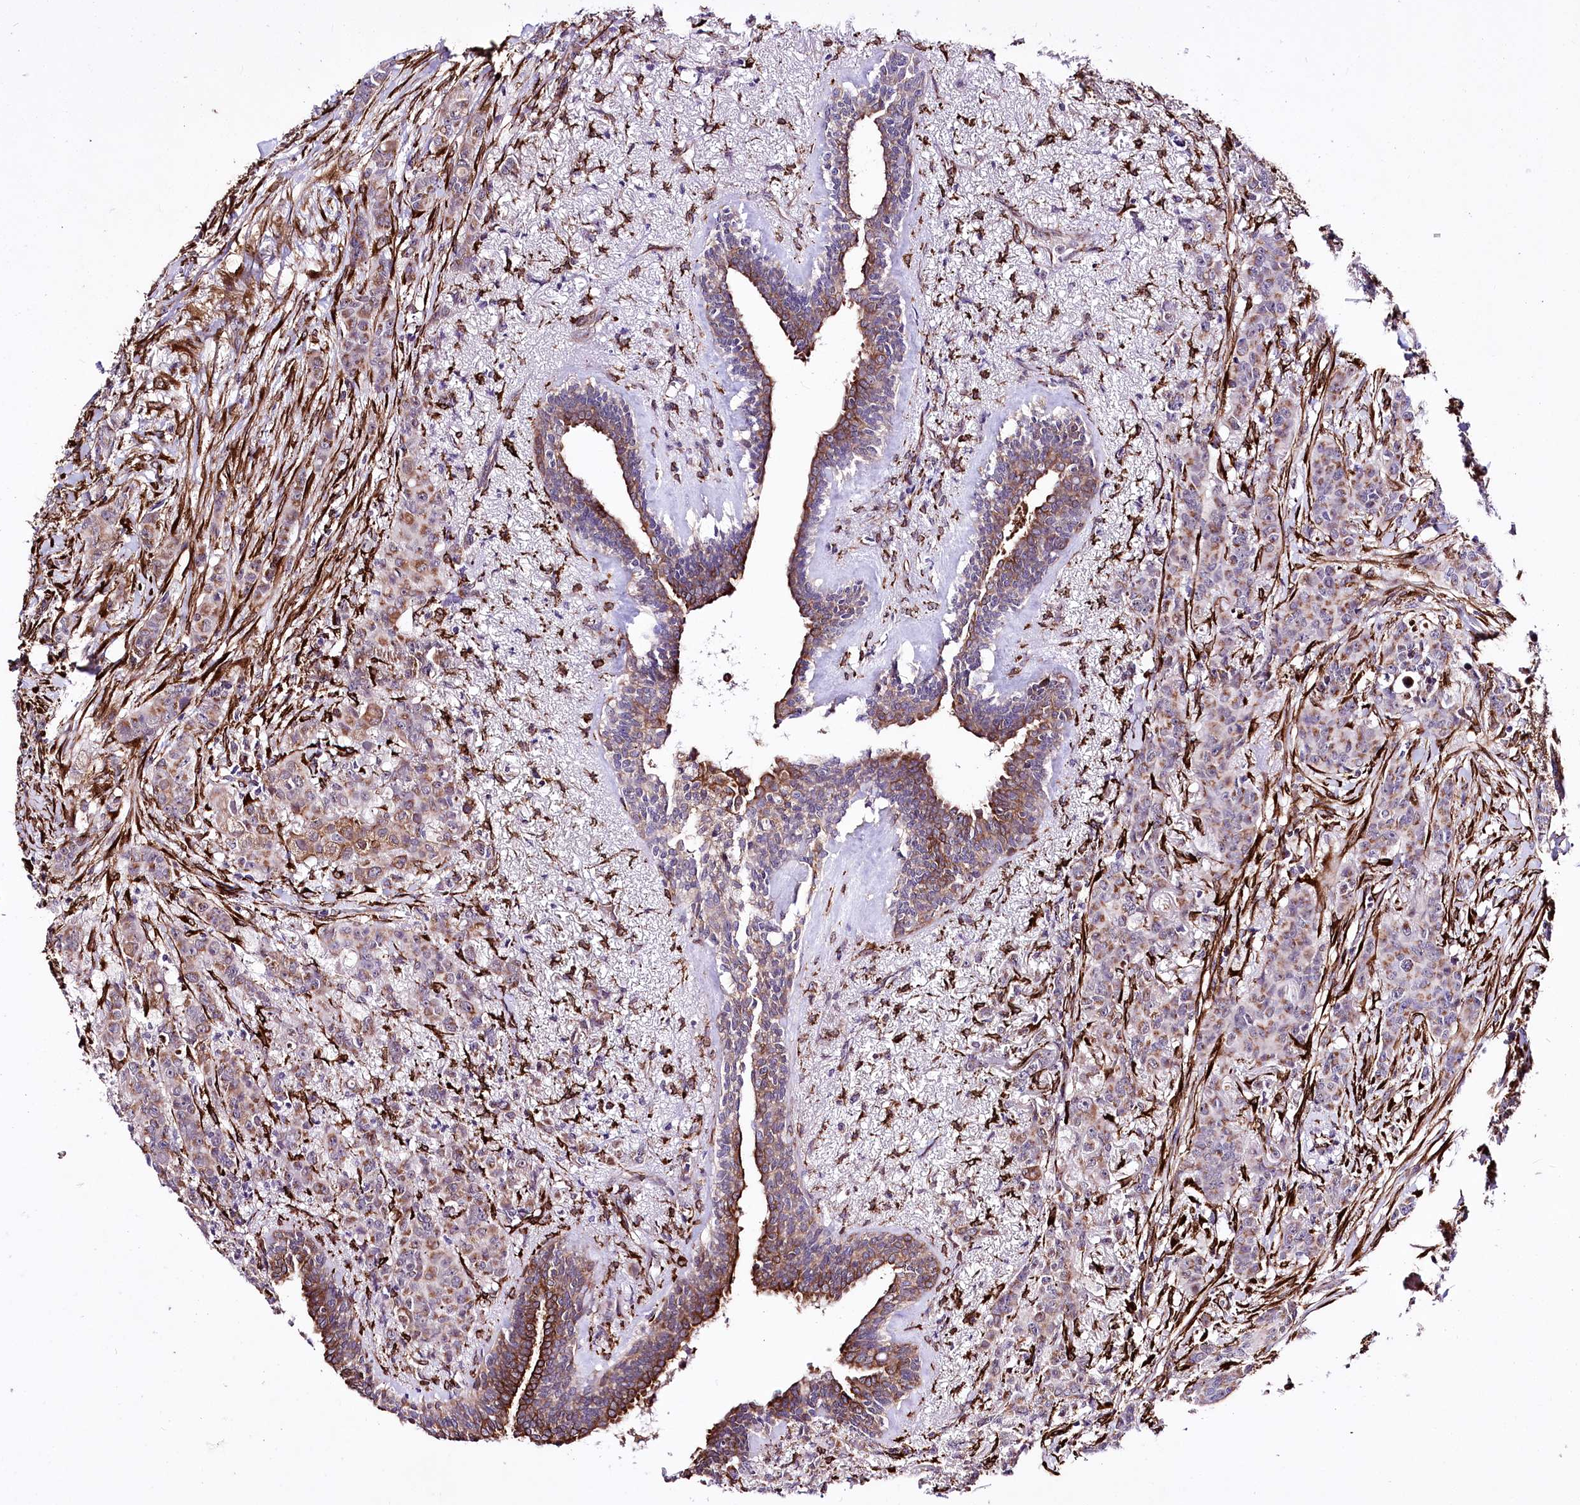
{"staining": {"intensity": "moderate", "quantity": "25%-75%", "location": "cytoplasmic/membranous"}, "tissue": "breast cancer", "cell_type": "Tumor cells", "image_type": "cancer", "snomed": [{"axis": "morphology", "description": "Duct carcinoma"}, {"axis": "topography", "description": "Breast"}], "caption": "An IHC micrograph of neoplastic tissue is shown. Protein staining in brown labels moderate cytoplasmic/membranous positivity in breast cancer within tumor cells. Using DAB (brown) and hematoxylin (blue) stains, captured at high magnification using brightfield microscopy.", "gene": "WWC1", "patient": {"sex": "female", "age": 40}}